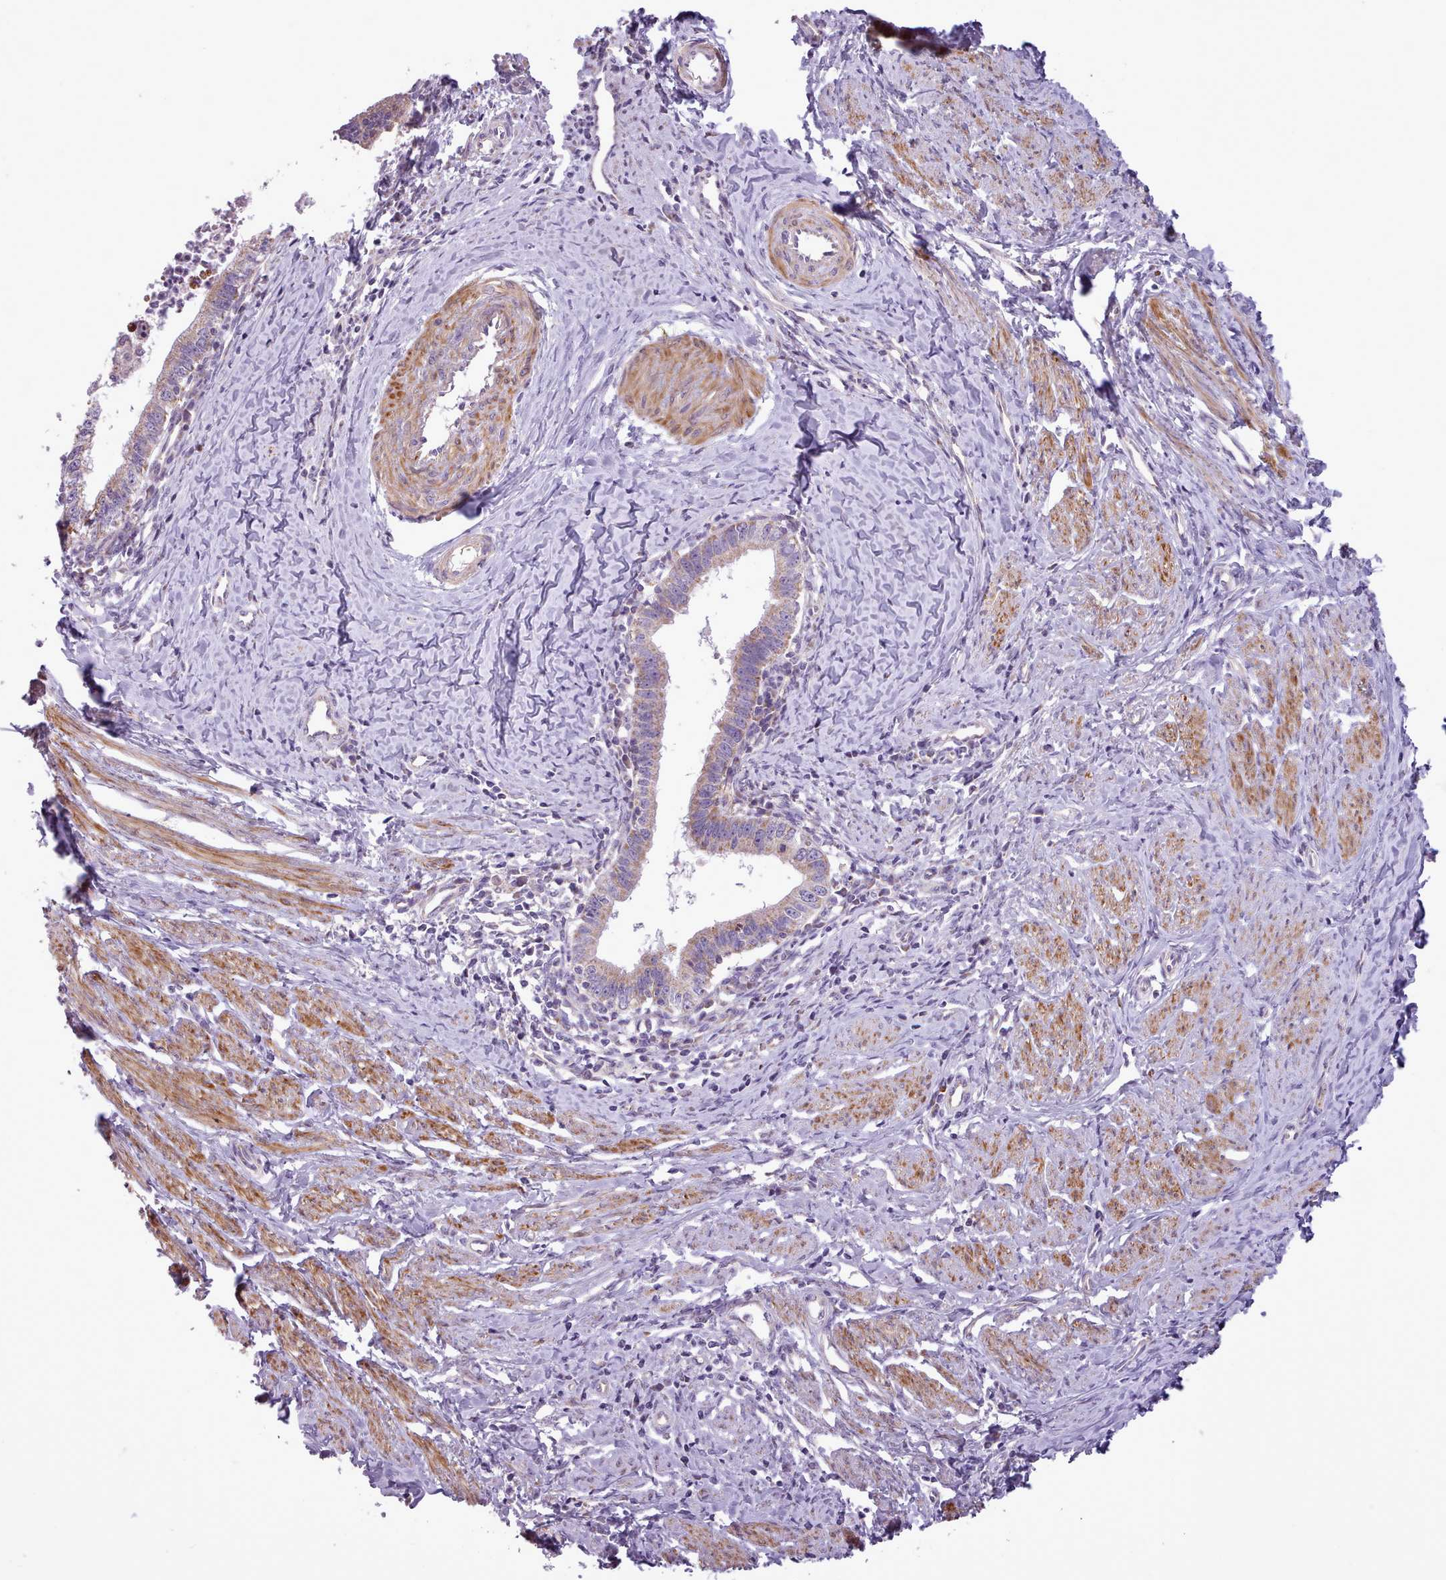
{"staining": {"intensity": "weak", "quantity": ">75%", "location": "cytoplasmic/membranous"}, "tissue": "cervical cancer", "cell_type": "Tumor cells", "image_type": "cancer", "snomed": [{"axis": "morphology", "description": "Adenocarcinoma, NOS"}, {"axis": "topography", "description": "Cervix"}], "caption": "Immunohistochemical staining of human adenocarcinoma (cervical) displays low levels of weak cytoplasmic/membranous expression in approximately >75% of tumor cells.", "gene": "AVL9", "patient": {"sex": "female", "age": 36}}